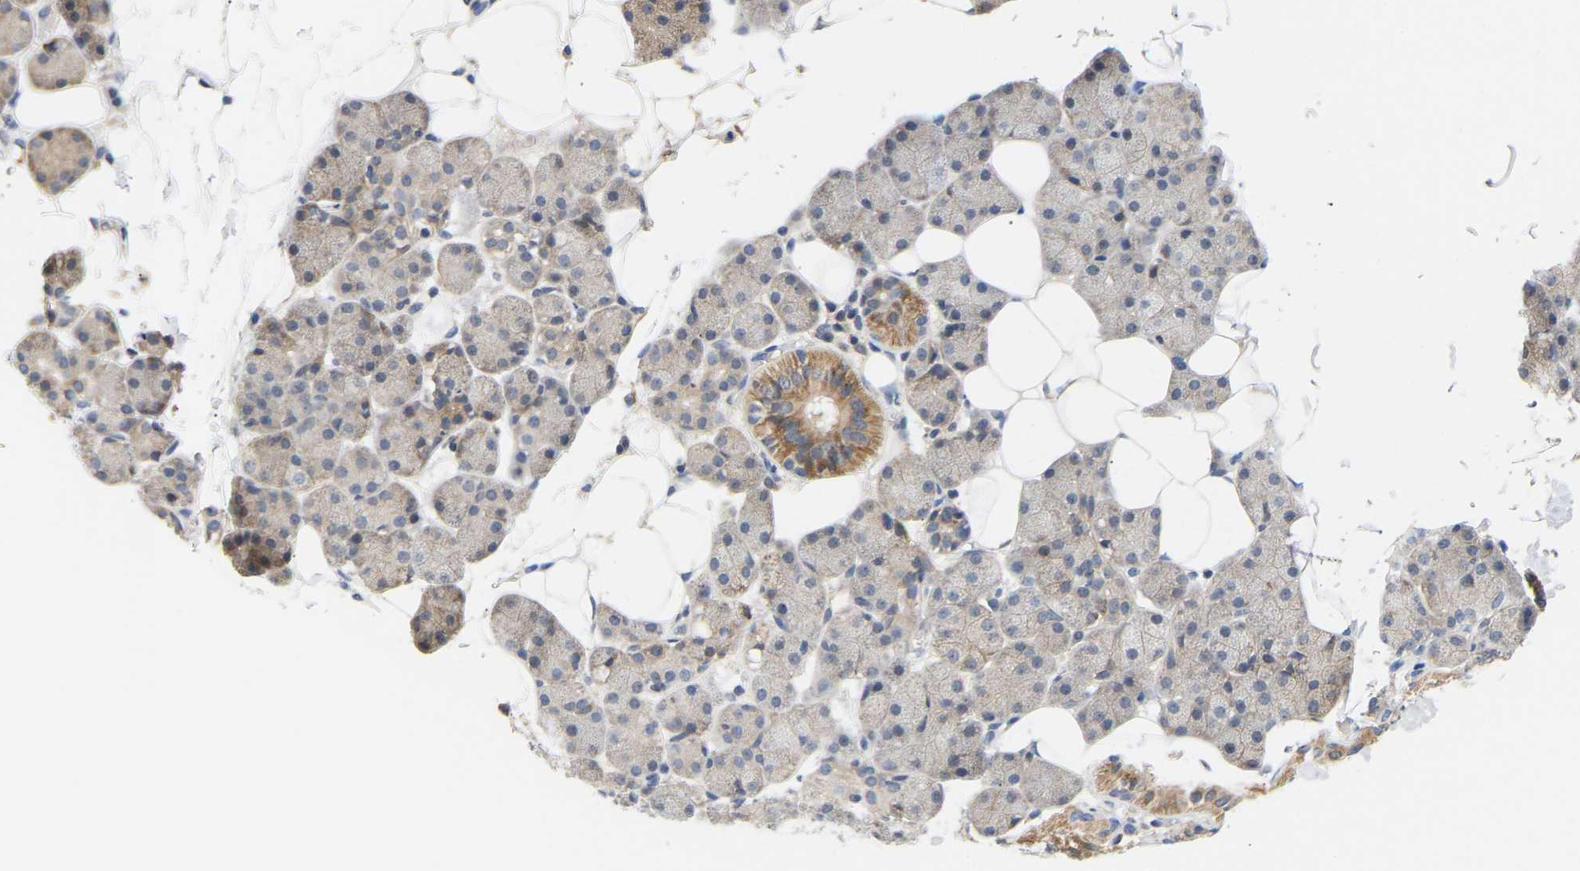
{"staining": {"intensity": "moderate", "quantity": "<25%", "location": "cytoplasmic/membranous"}, "tissue": "salivary gland", "cell_type": "Glandular cells", "image_type": "normal", "snomed": [{"axis": "morphology", "description": "Normal tissue, NOS"}, {"axis": "topography", "description": "Salivary gland"}], "caption": "Immunohistochemical staining of normal salivary gland displays low levels of moderate cytoplasmic/membranous expression in about <25% of glandular cells. The staining was performed using DAB (3,3'-diaminobenzidine) to visualize the protein expression in brown, while the nuclei were stained in blue with hematoxylin (Magnification: 20x).", "gene": "TPMT", "patient": {"sex": "female", "age": 33}}